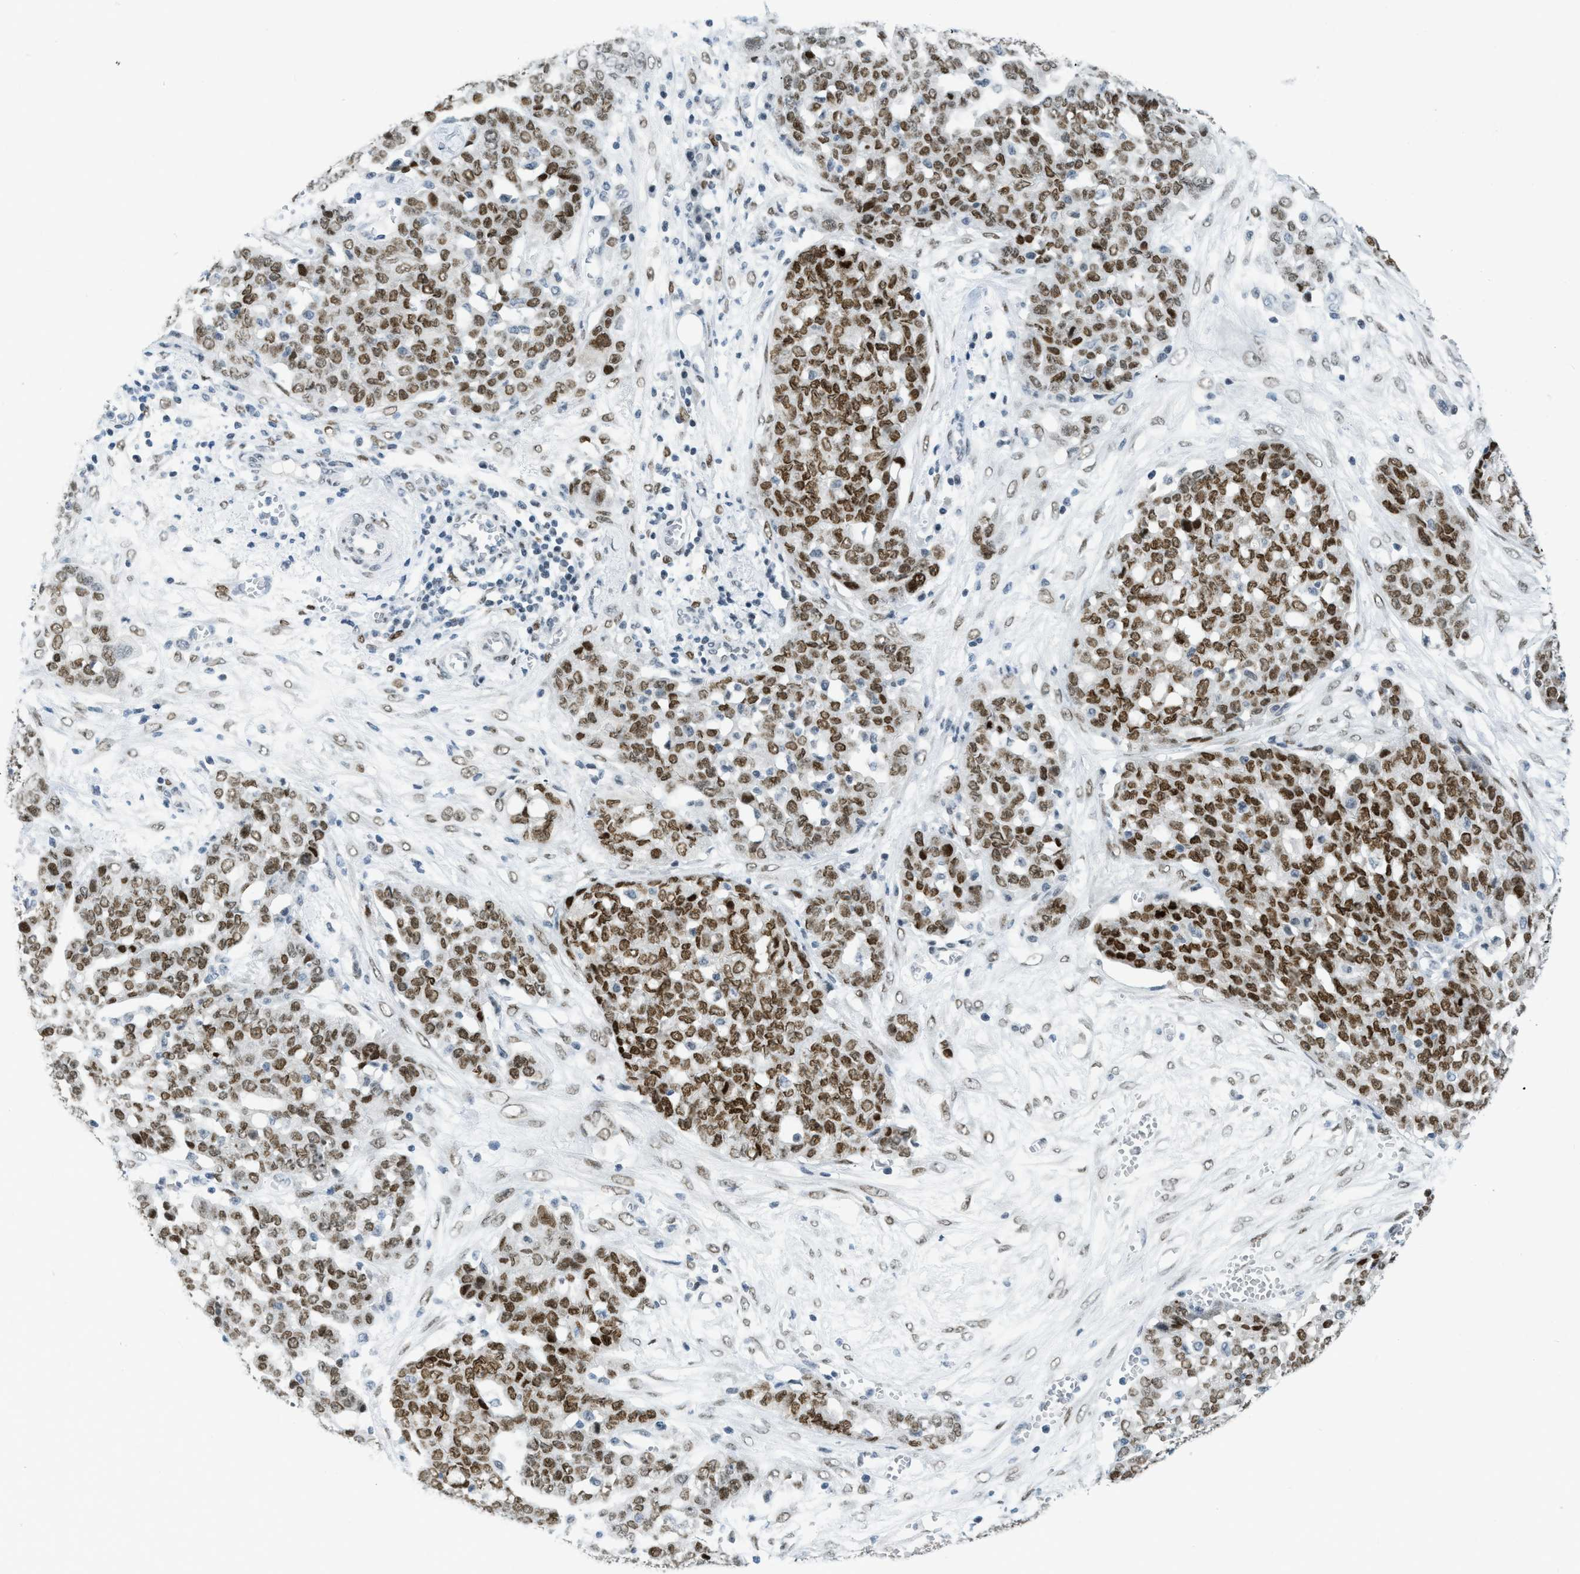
{"staining": {"intensity": "strong", "quantity": ">75%", "location": "nuclear"}, "tissue": "ovarian cancer", "cell_type": "Tumor cells", "image_type": "cancer", "snomed": [{"axis": "morphology", "description": "Cystadenocarcinoma, serous, NOS"}, {"axis": "topography", "description": "Soft tissue"}, {"axis": "topography", "description": "Ovary"}], "caption": "Protein expression analysis of ovarian cancer shows strong nuclear staining in approximately >75% of tumor cells.", "gene": "PBX1", "patient": {"sex": "female", "age": 57}}